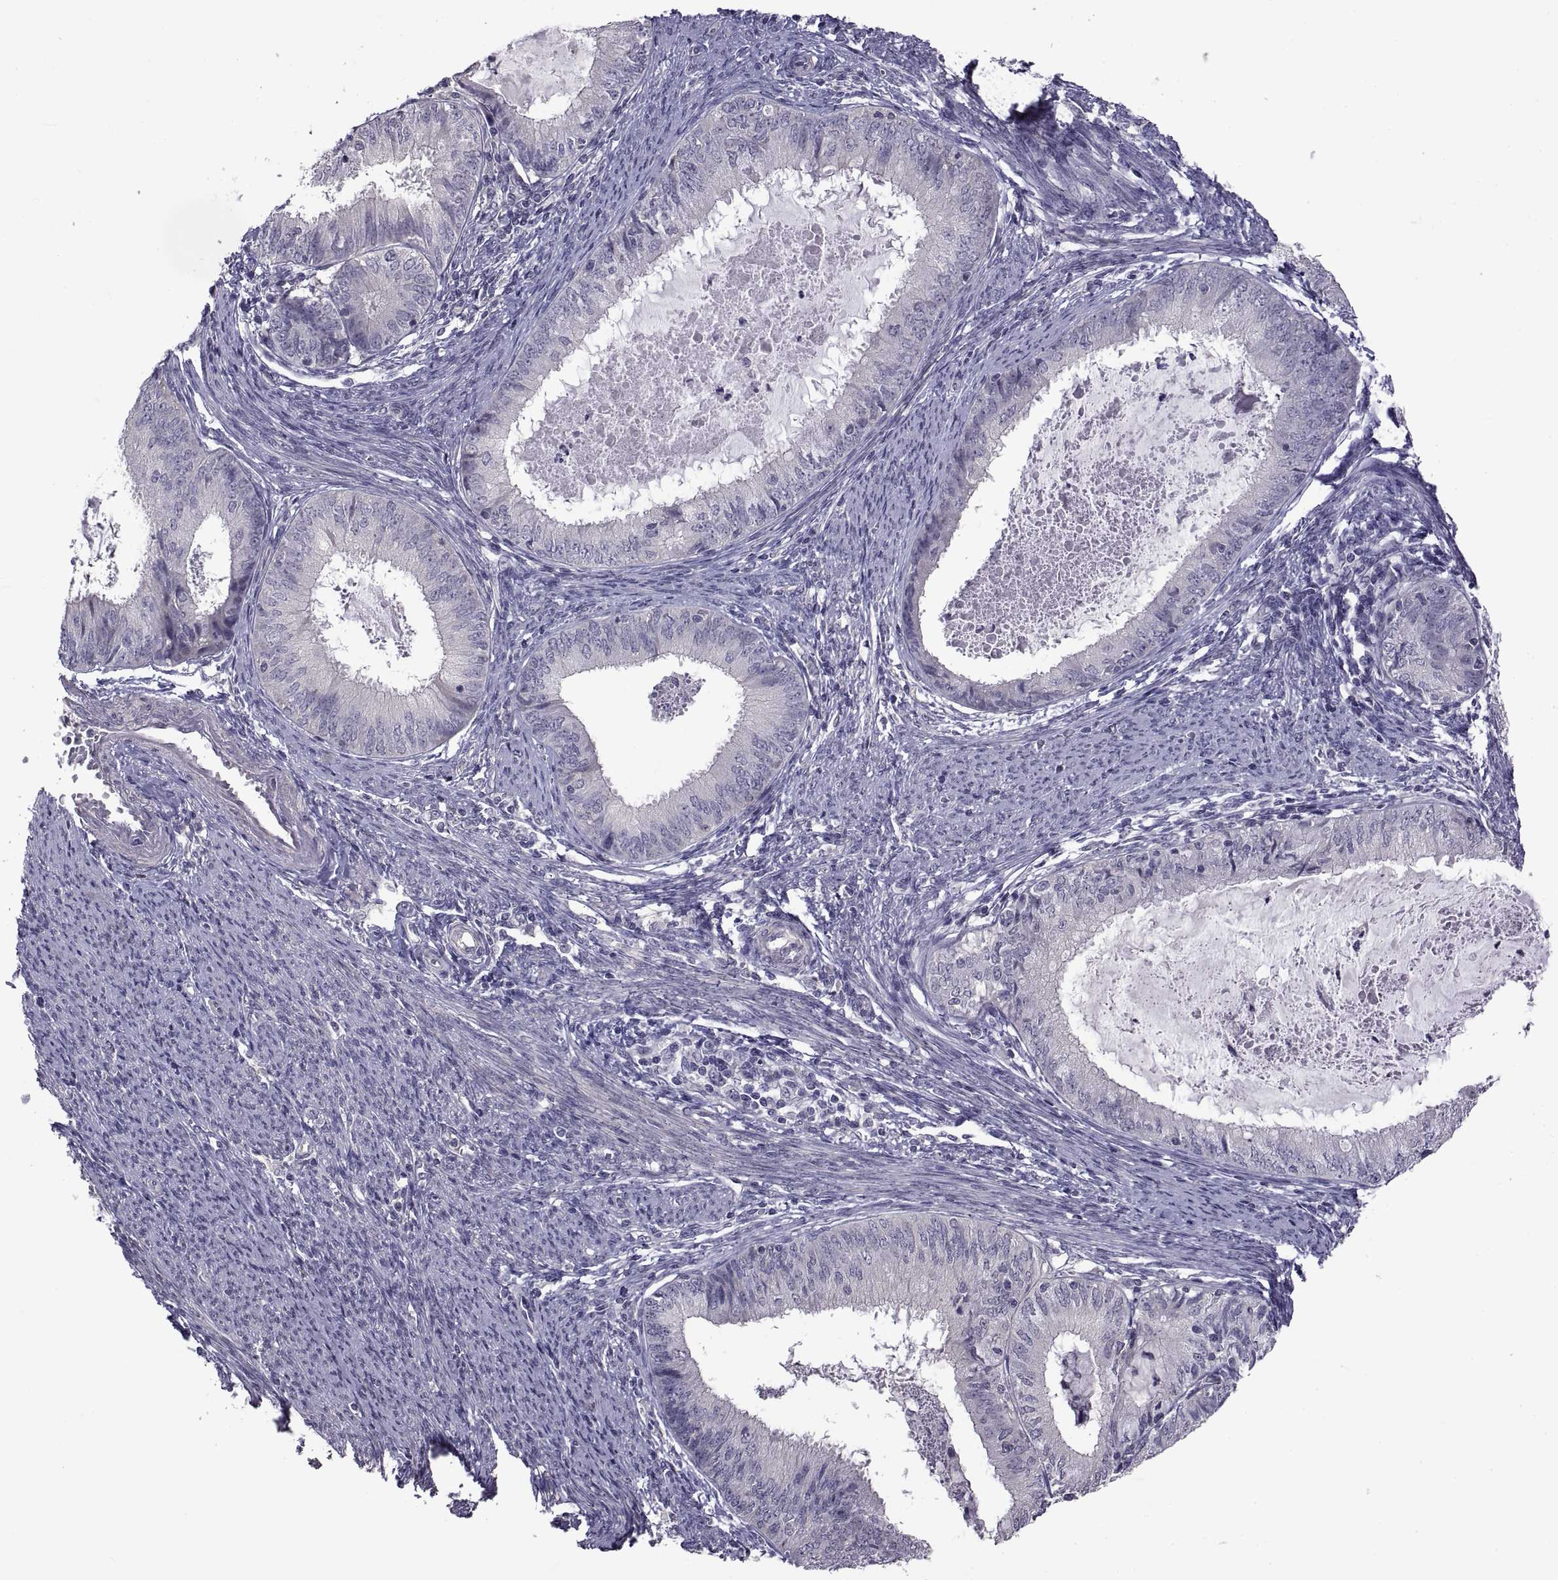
{"staining": {"intensity": "negative", "quantity": "none", "location": "none"}, "tissue": "endometrial cancer", "cell_type": "Tumor cells", "image_type": "cancer", "snomed": [{"axis": "morphology", "description": "Adenocarcinoma, NOS"}, {"axis": "topography", "description": "Endometrium"}], "caption": "There is no significant expression in tumor cells of endometrial cancer.", "gene": "NPTX2", "patient": {"sex": "female", "age": 57}}